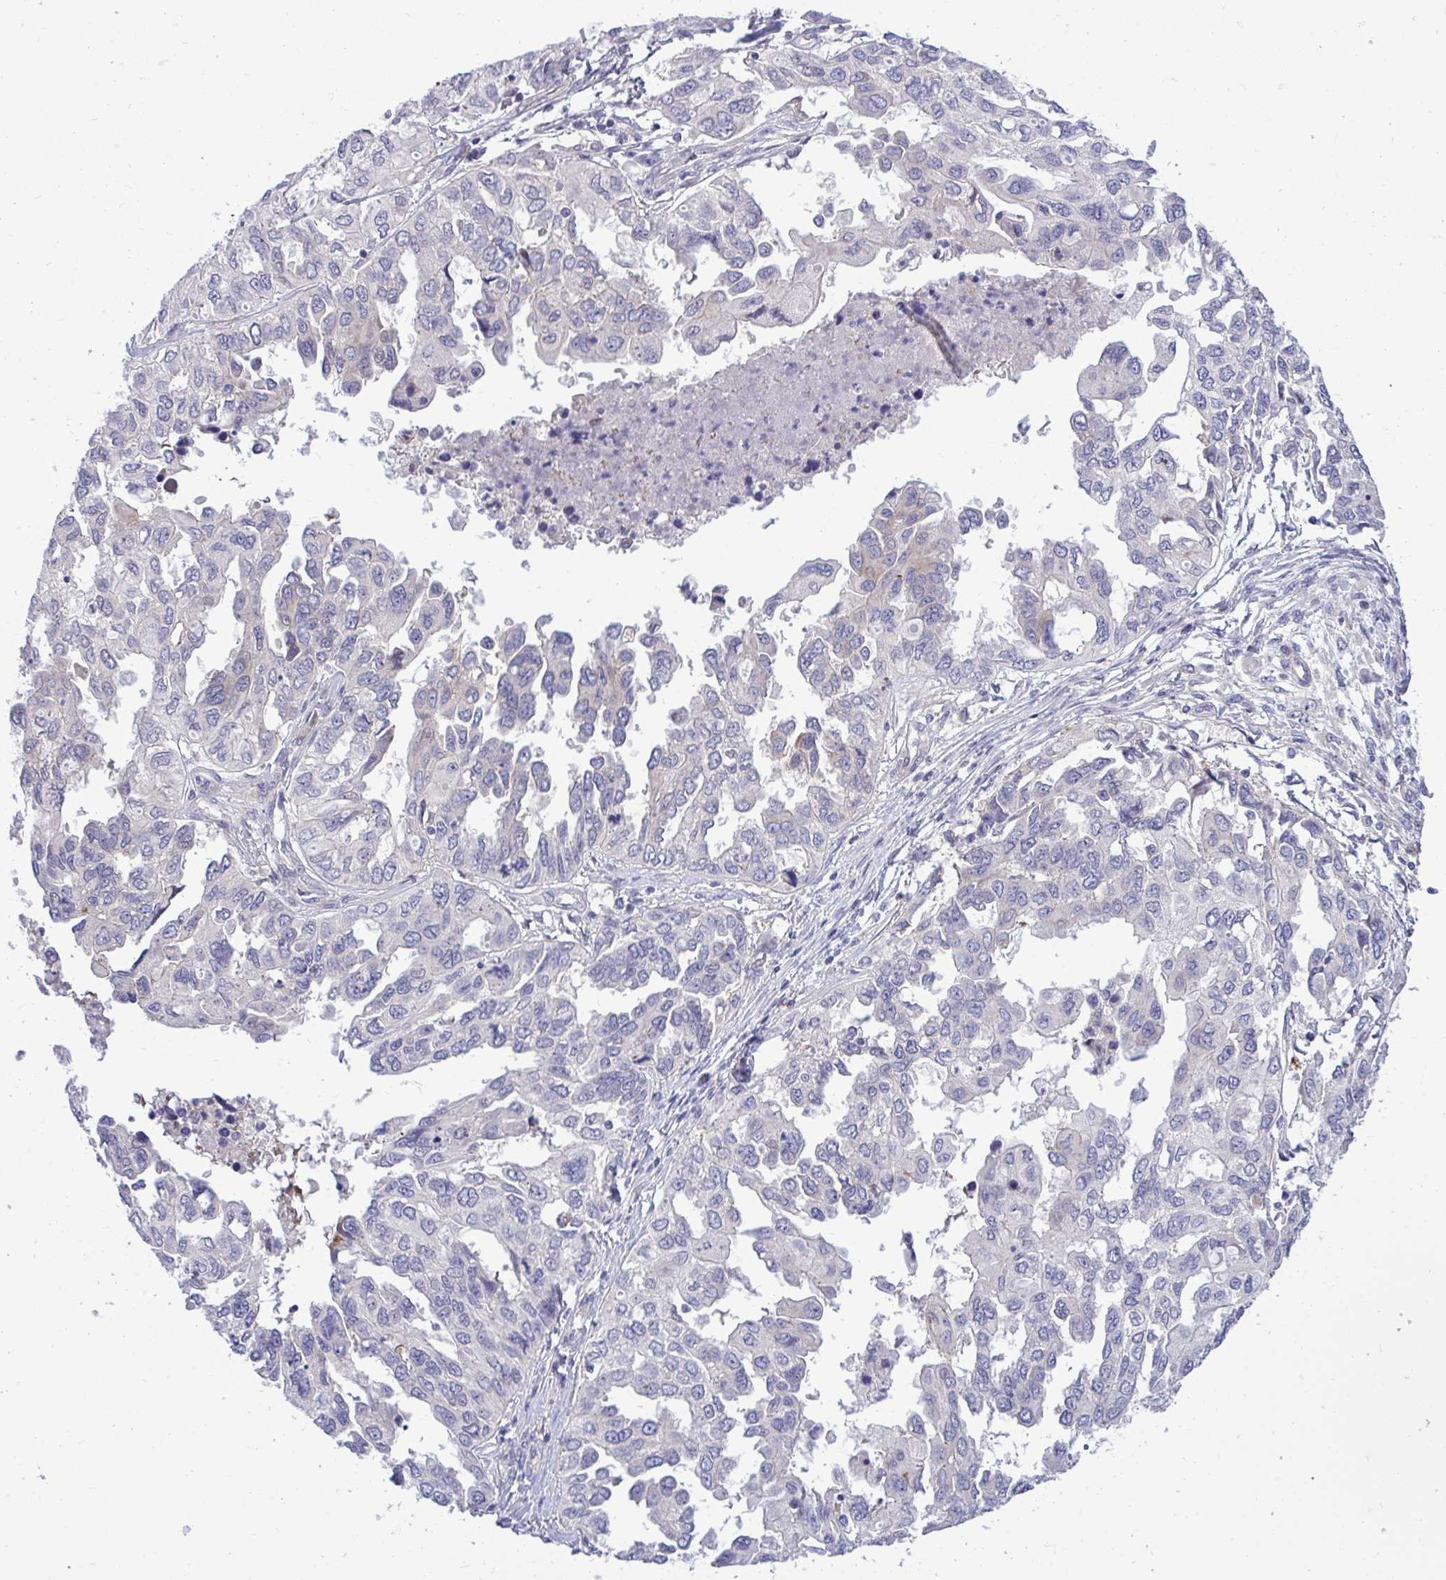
{"staining": {"intensity": "negative", "quantity": "none", "location": "none"}, "tissue": "ovarian cancer", "cell_type": "Tumor cells", "image_type": "cancer", "snomed": [{"axis": "morphology", "description": "Cystadenocarcinoma, serous, NOS"}, {"axis": "topography", "description": "Ovary"}], "caption": "Immunohistochemical staining of human ovarian cancer shows no significant positivity in tumor cells.", "gene": "HMBOX1", "patient": {"sex": "female", "age": 53}}